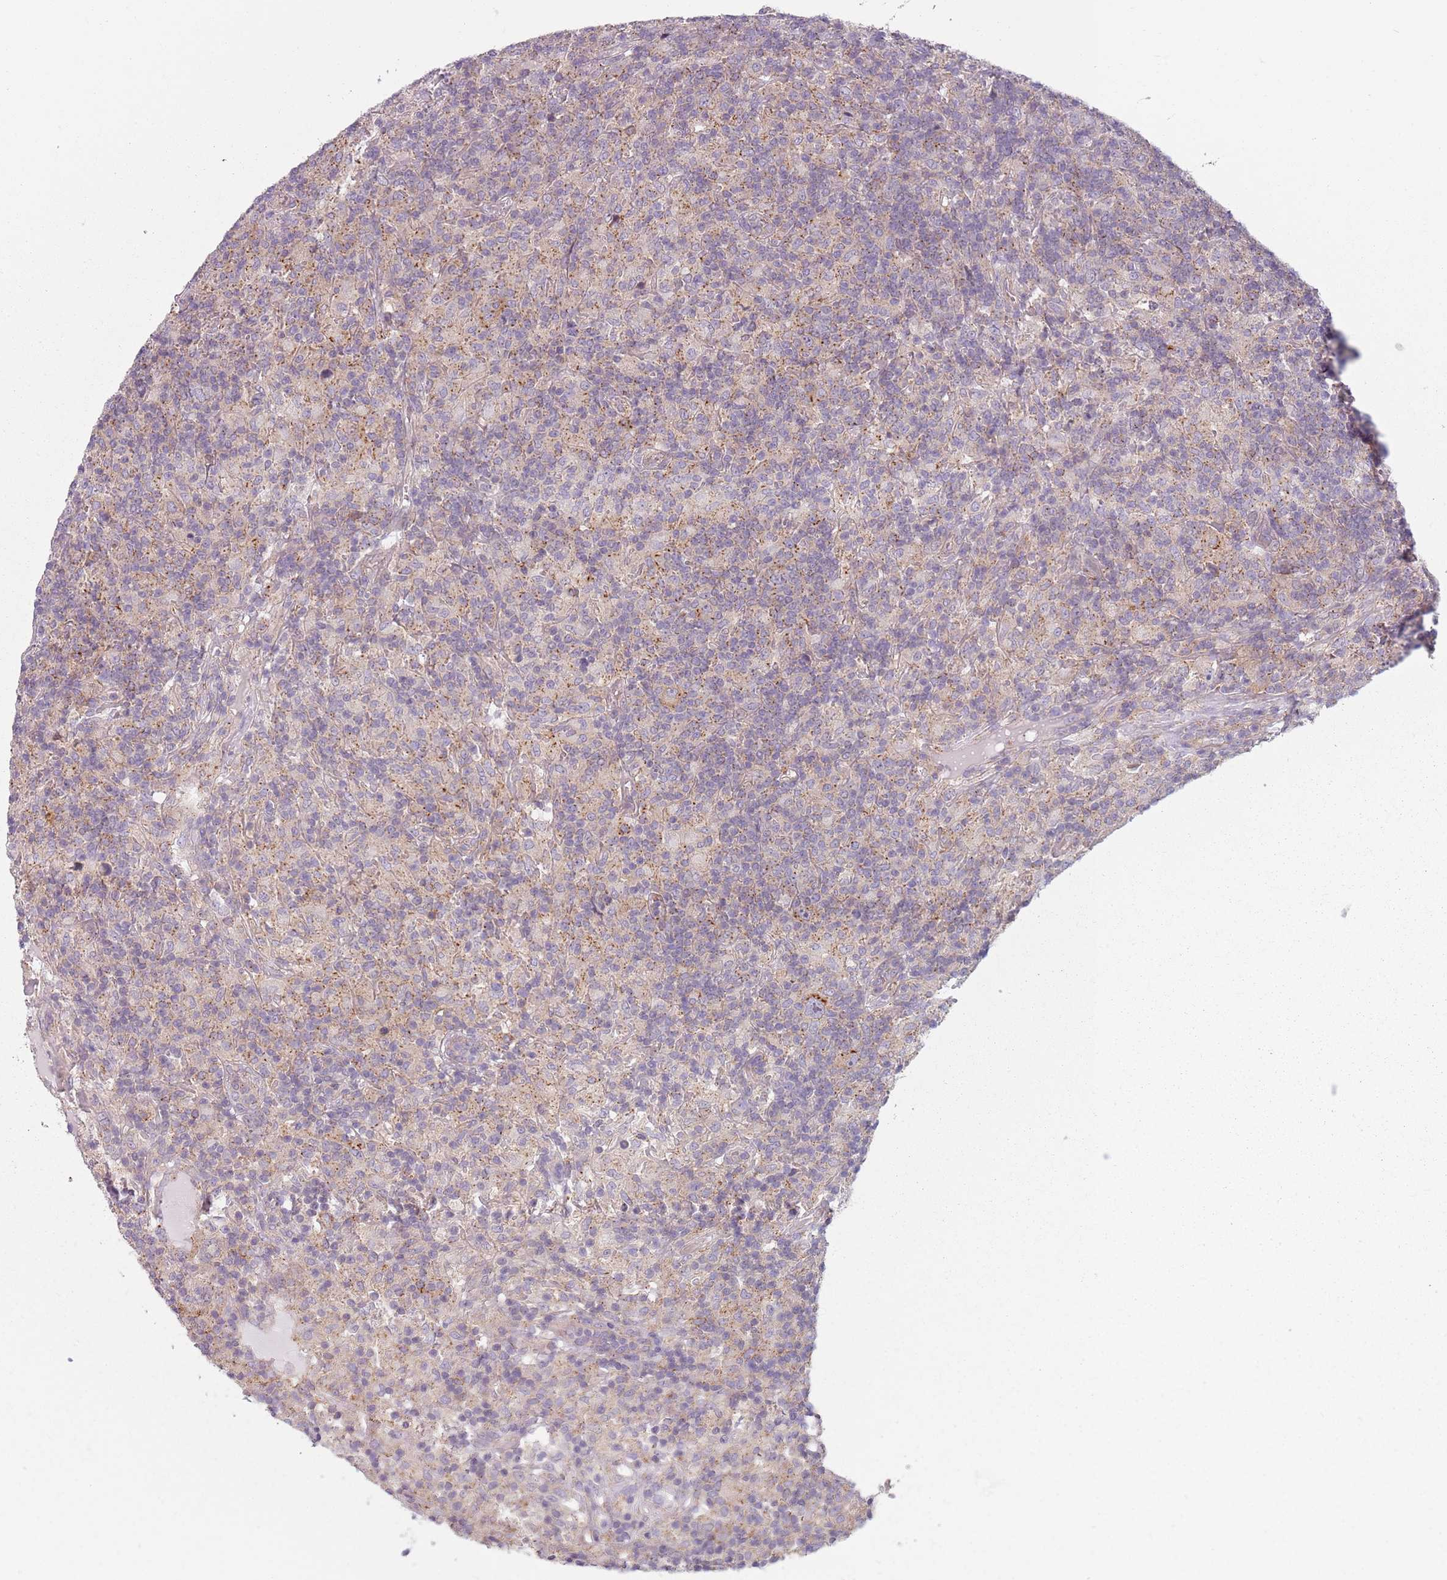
{"staining": {"intensity": "moderate", "quantity": "25%-75%", "location": "cytoplasmic/membranous"}, "tissue": "lymphoma", "cell_type": "Tumor cells", "image_type": "cancer", "snomed": [{"axis": "morphology", "description": "Hodgkin's disease, NOS"}, {"axis": "topography", "description": "Lymph node"}], "caption": "A photomicrograph showing moderate cytoplasmic/membranous positivity in about 25%-75% of tumor cells in Hodgkin's disease, as visualized by brown immunohistochemical staining.", "gene": "TLCD2", "patient": {"sex": "male", "age": 70}}